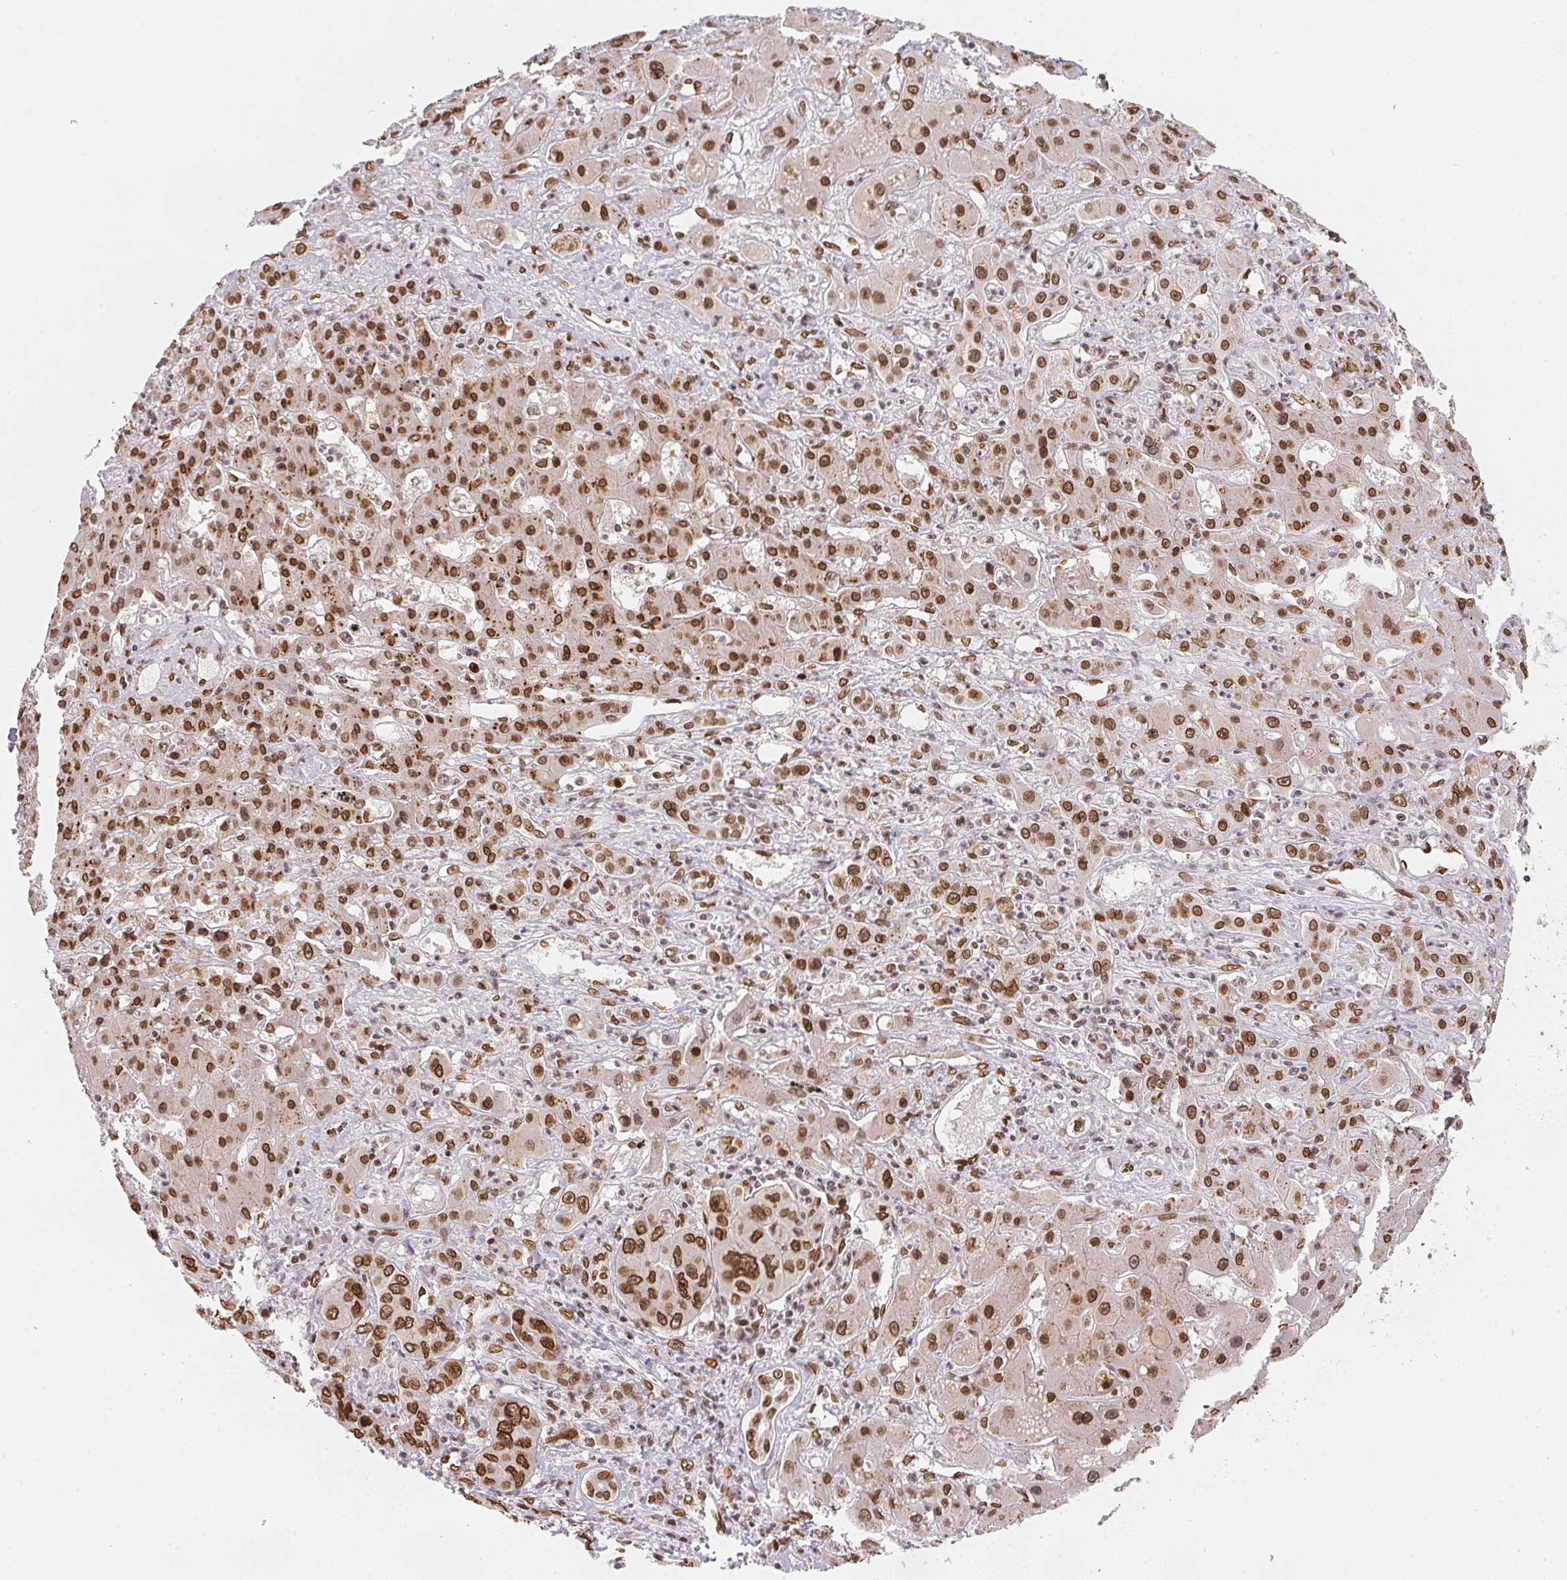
{"staining": {"intensity": "strong", "quantity": ">75%", "location": "cytoplasmic/membranous,nuclear"}, "tissue": "liver cancer", "cell_type": "Tumor cells", "image_type": "cancer", "snomed": [{"axis": "morphology", "description": "Cholangiocarcinoma"}, {"axis": "topography", "description": "Liver"}], "caption": "Human cholangiocarcinoma (liver) stained for a protein (brown) demonstrates strong cytoplasmic/membranous and nuclear positive positivity in about >75% of tumor cells.", "gene": "SAP30BP", "patient": {"sex": "male", "age": 67}}